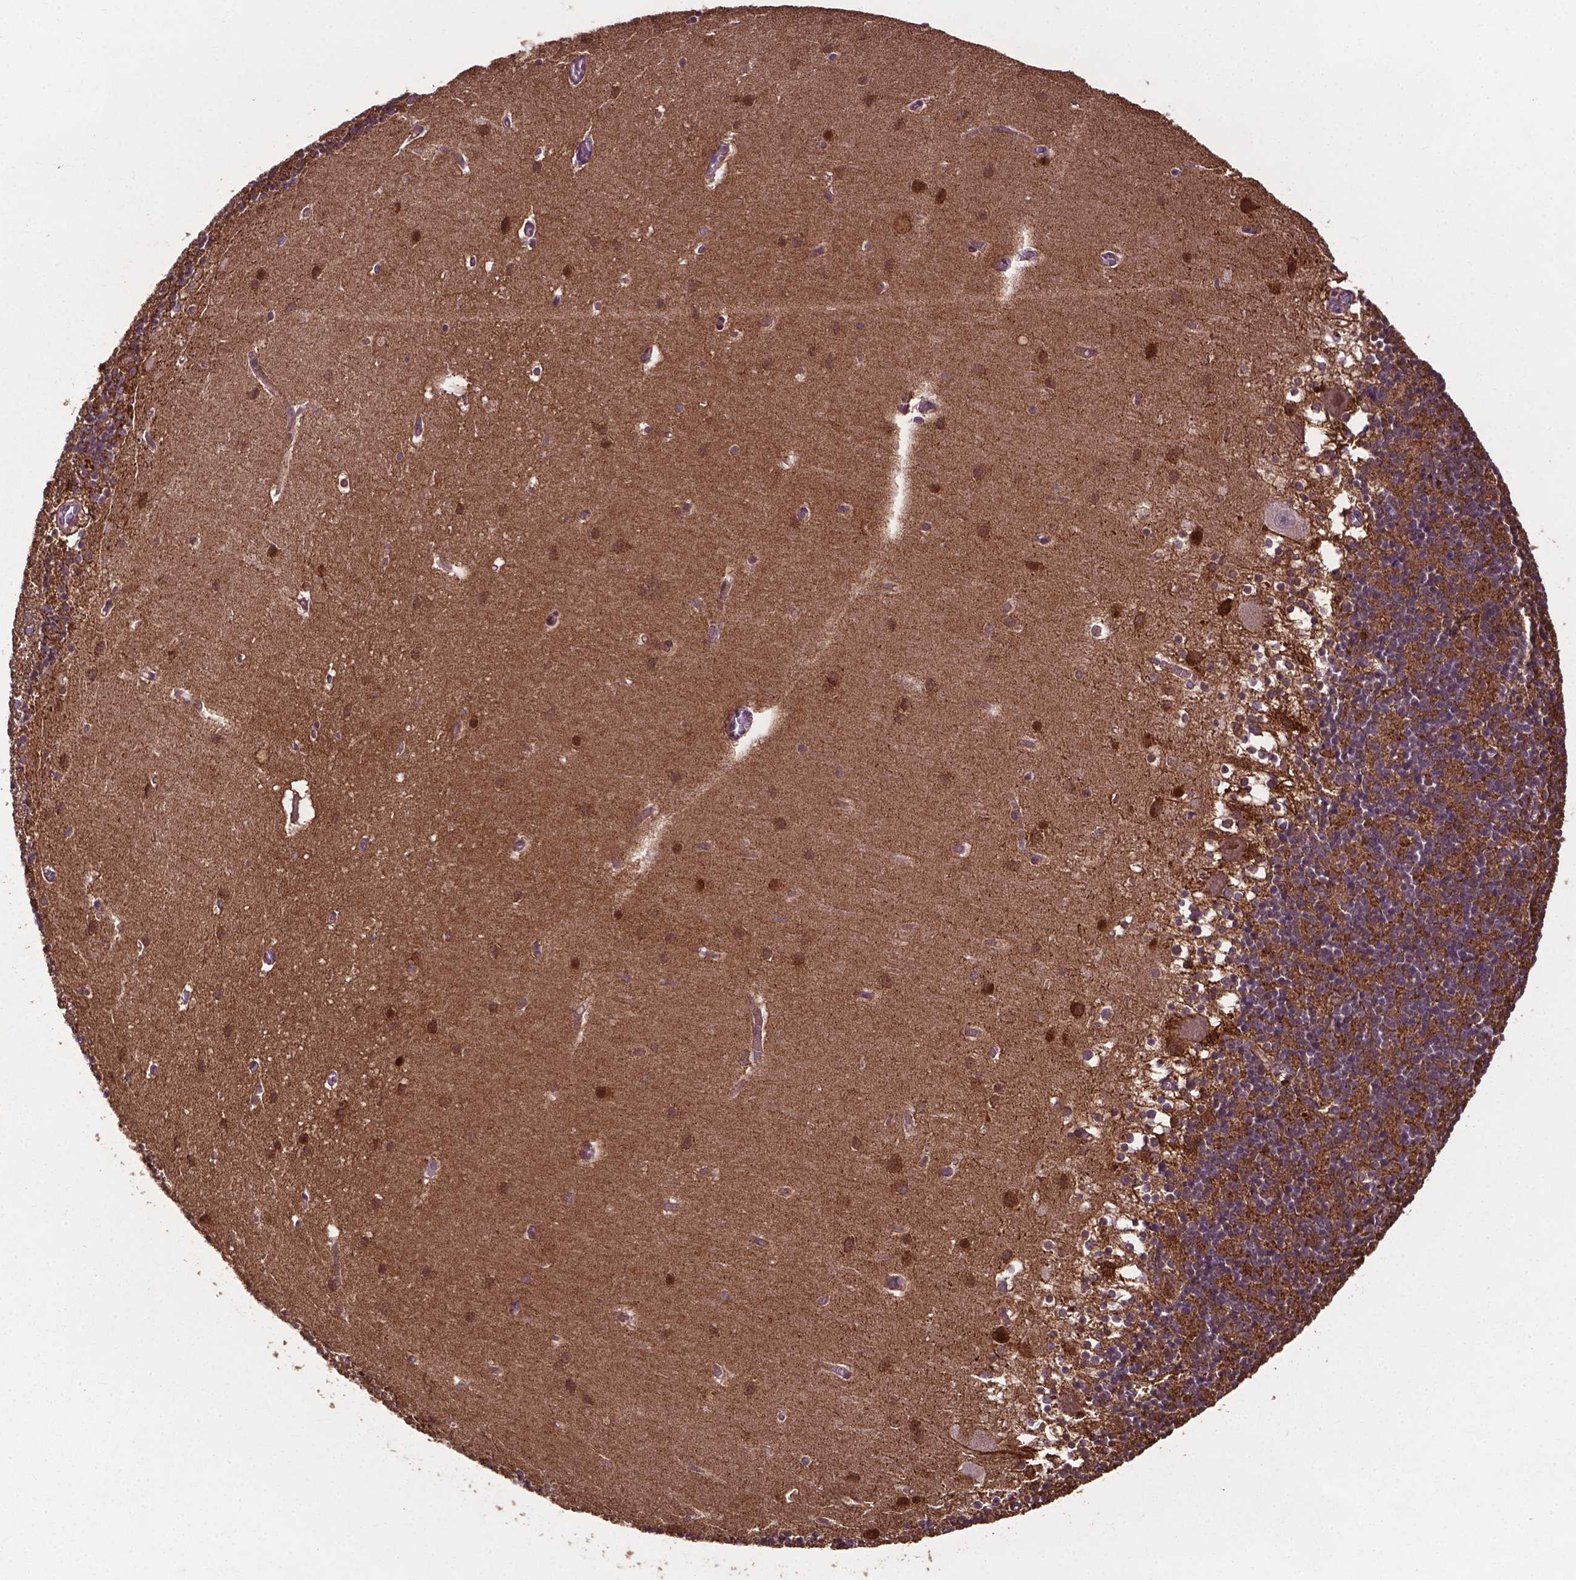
{"staining": {"intensity": "moderate", "quantity": "25%-75%", "location": "cytoplasmic/membranous"}, "tissue": "cerebellum", "cell_type": "Cells in granular layer", "image_type": "normal", "snomed": [{"axis": "morphology", "description": "Normal tissue, NOS"}, {"axis": "topography", "description": "Cerebellum"}], "caption": "Immunohistochemistry (IHC) (DAB (3,3'-diaminobenzidine)) staining of unremarkable human cerebellum exhibits moderate cytoplasmic/membranous protein expression in approximately 25%-75% of cells in granular layer.", "gene": "SMAD3", "patient": {"sex": "male", "age": 70}}